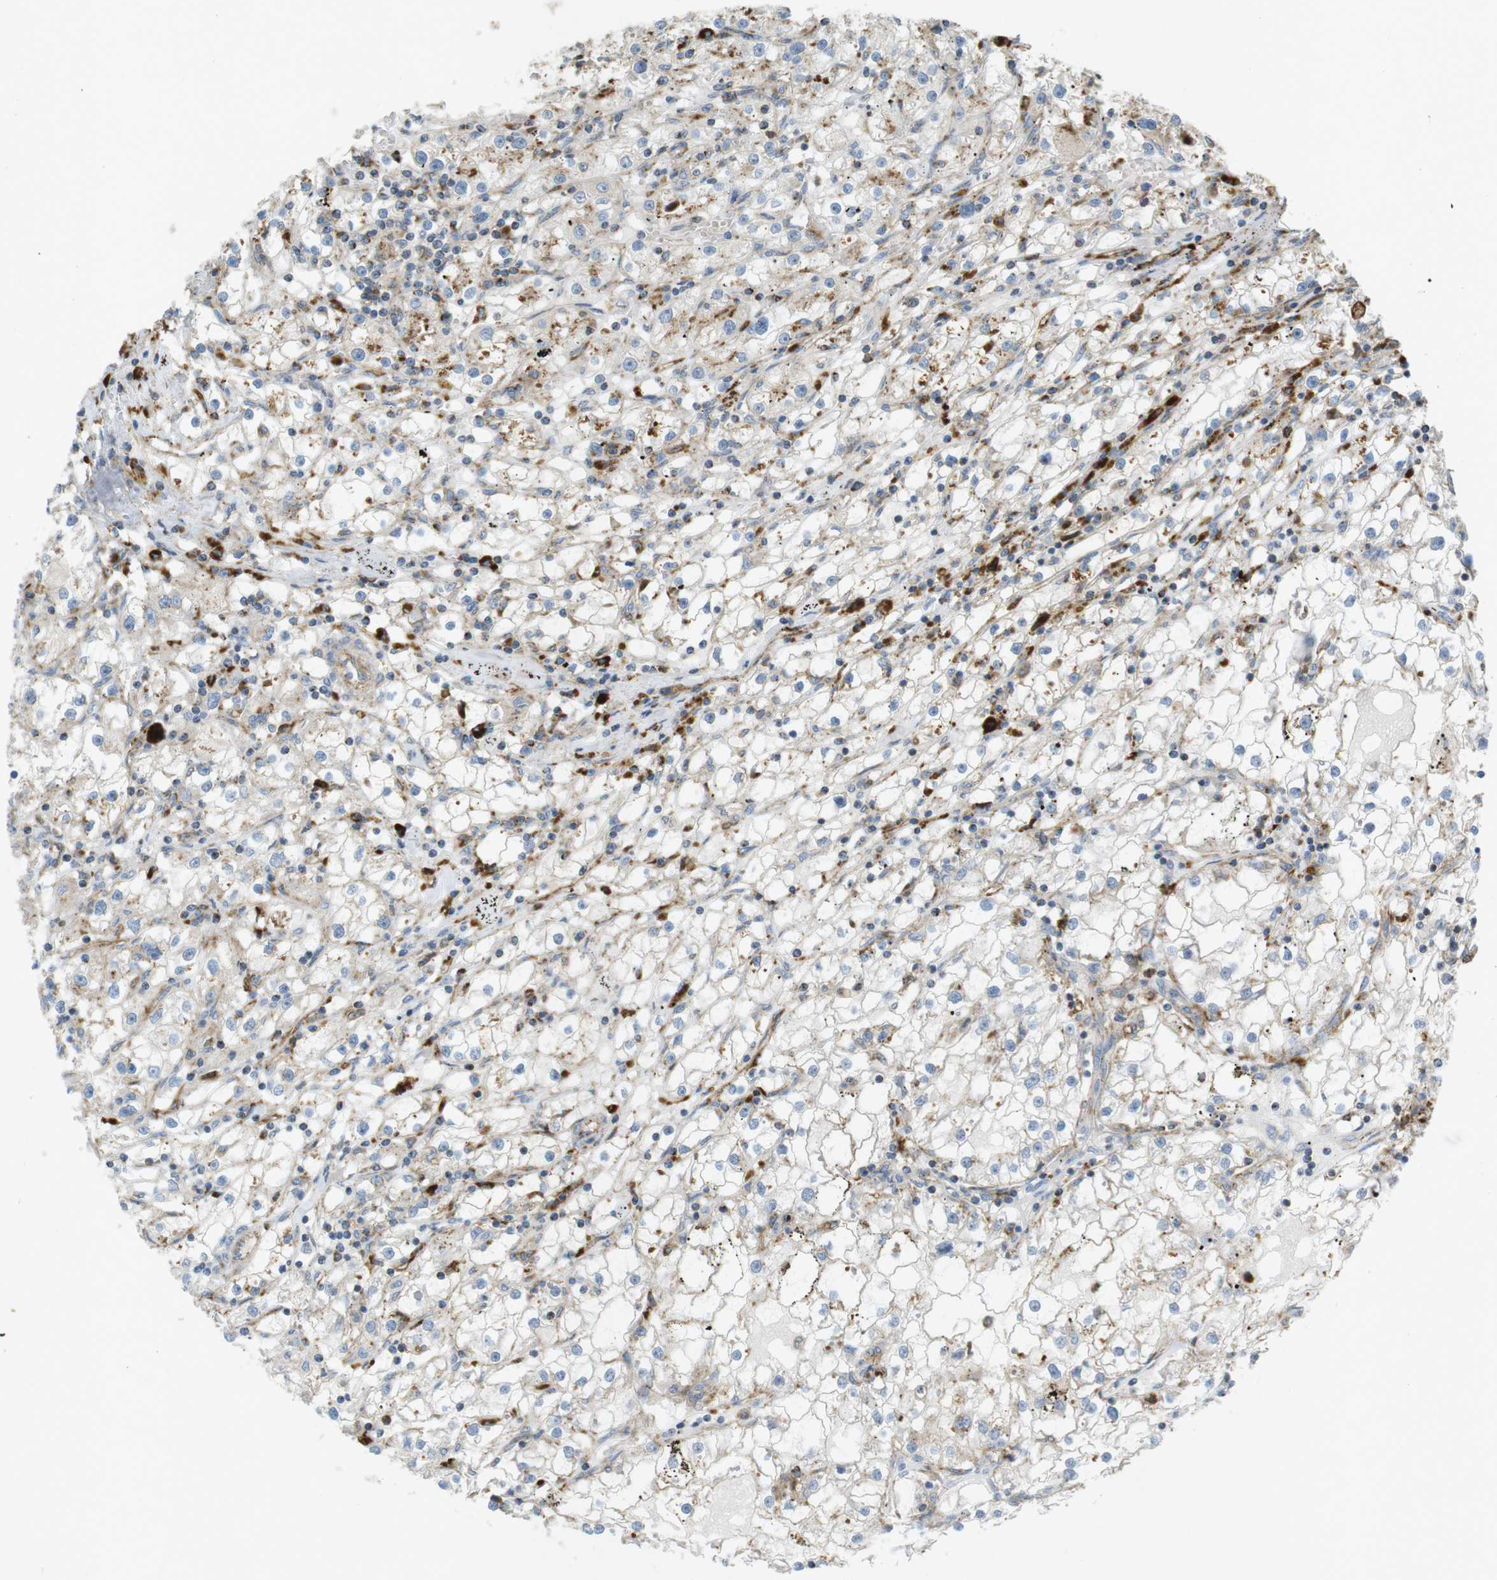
{"staining": {"intensity": "moderate", "quantity": "<25%", "location": "cytoplasmic/membranous"}, "tissue": "renal cancer", "cell_type": "Tumor cells", "image_type": "cancer", "snomed": [{"axis": "morphology", "description": "Adenocarcinoma, NOS"}, {"axis": "topography", "description": "Kidney"}], "caption": "A high-resolution histopathology image shows immunohistochemistry staining of renal cancer (adenocarcinoma), which demonstrates moderate cytoplasmic/membranous expression in about <25% of tumor cells.", "gene": "LAMP1", "patient": {"sex": "male", "age": 56}}